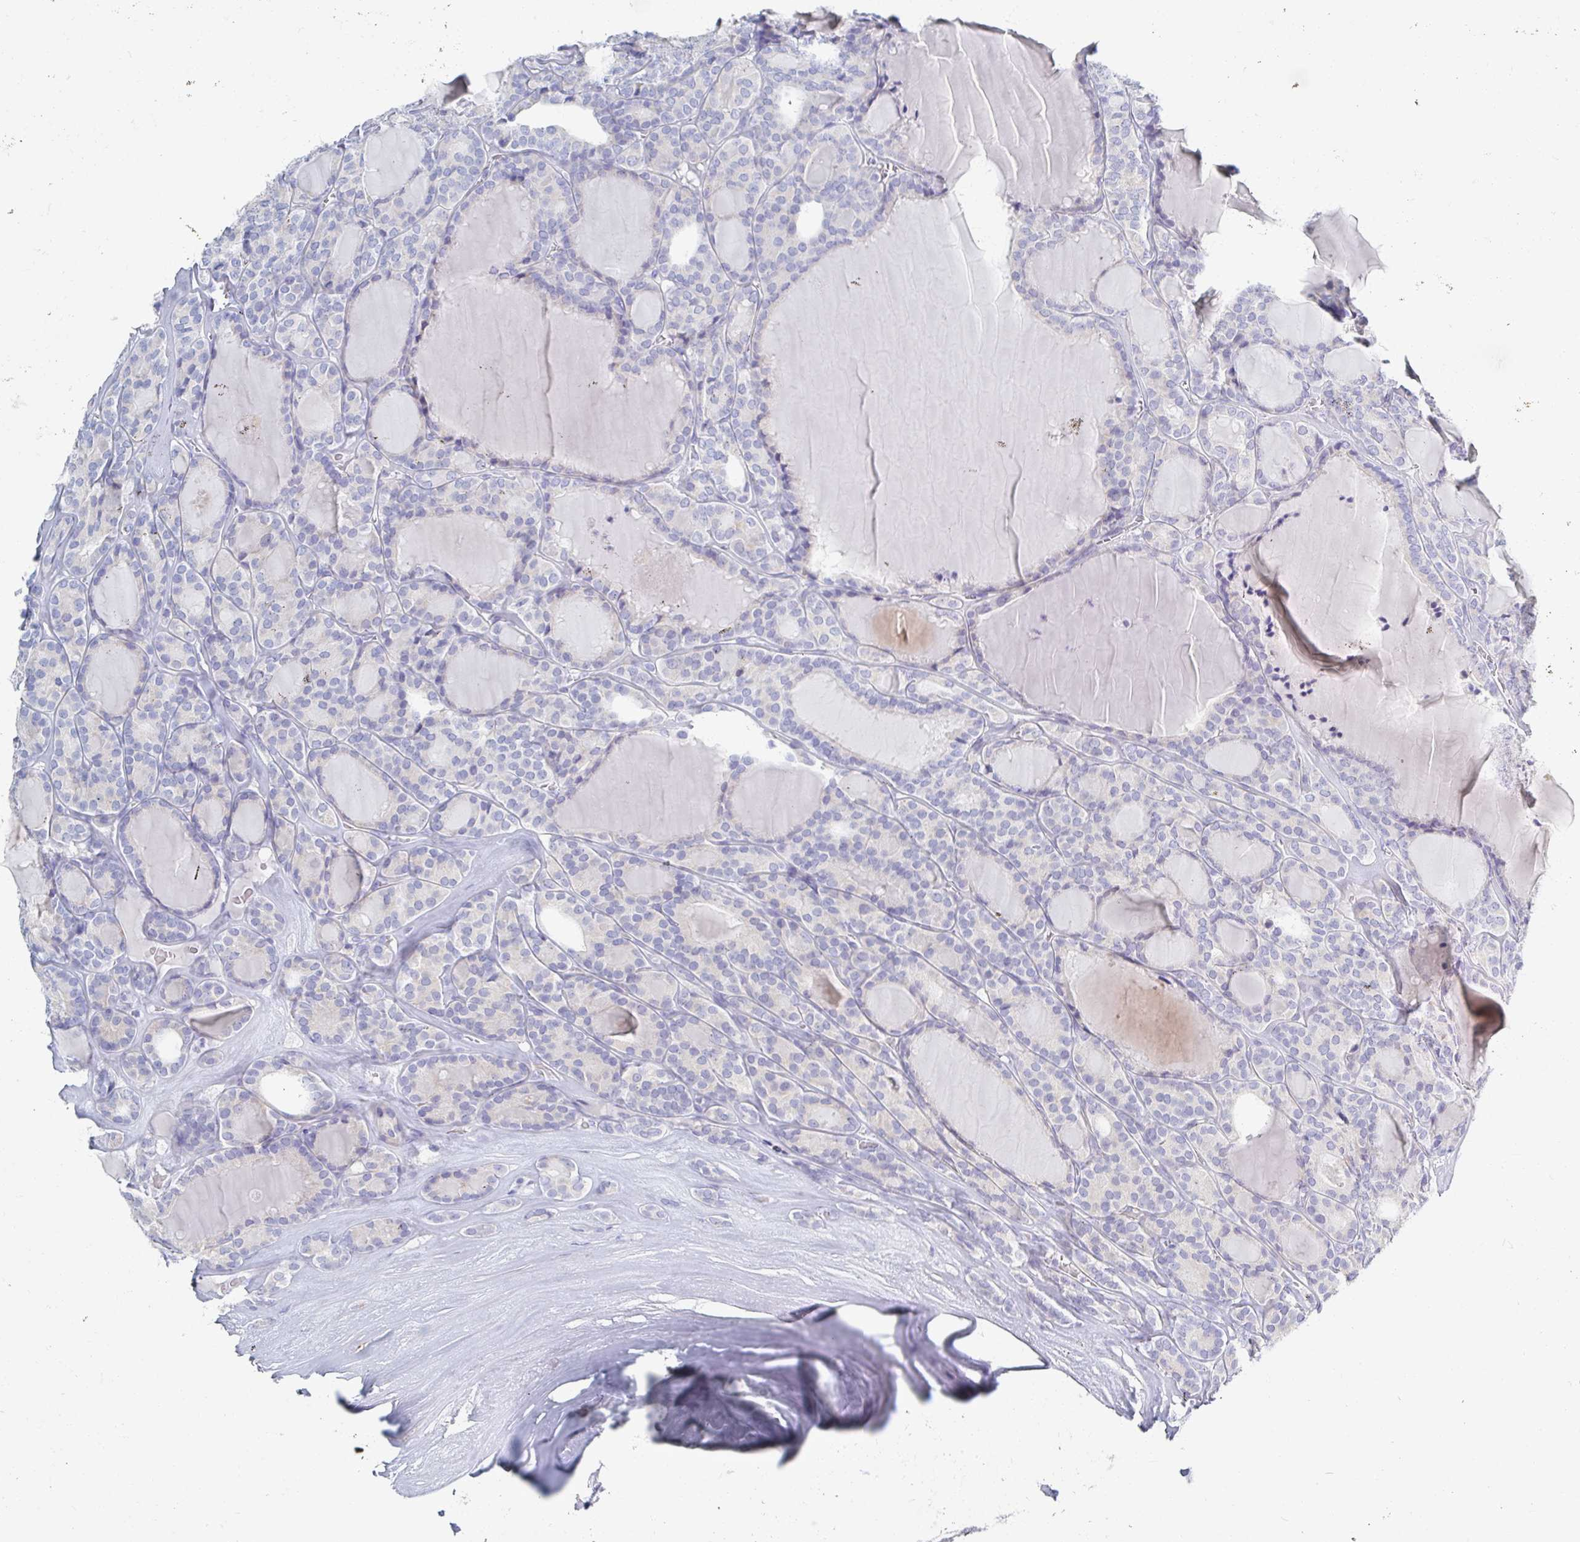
{"staining": {"intensity": "negative", "quantity": "none", "location": "none"}, "tissue": "thyroid cancer", "cell_type": "Tumor cells", "image_type": "cancer", "snomed": [{"axis": "morphology", "description": "Follicular adenoma carcinoma, NOS"}, {"axis": "topography", "description": "Thyroid gland"}], "caption": "This photomicrograph is of thyroid follicular adenoma carcinoma stained with immunohistochemistry (IHC) to label a protein in brown with the nuclei are counter-stained blue. There is no expression in tumor cells. (IHC, brightfield microscopy, high magnification).", "gene": "MYLK2", "patient": {"sex": "male", "age": 74}}